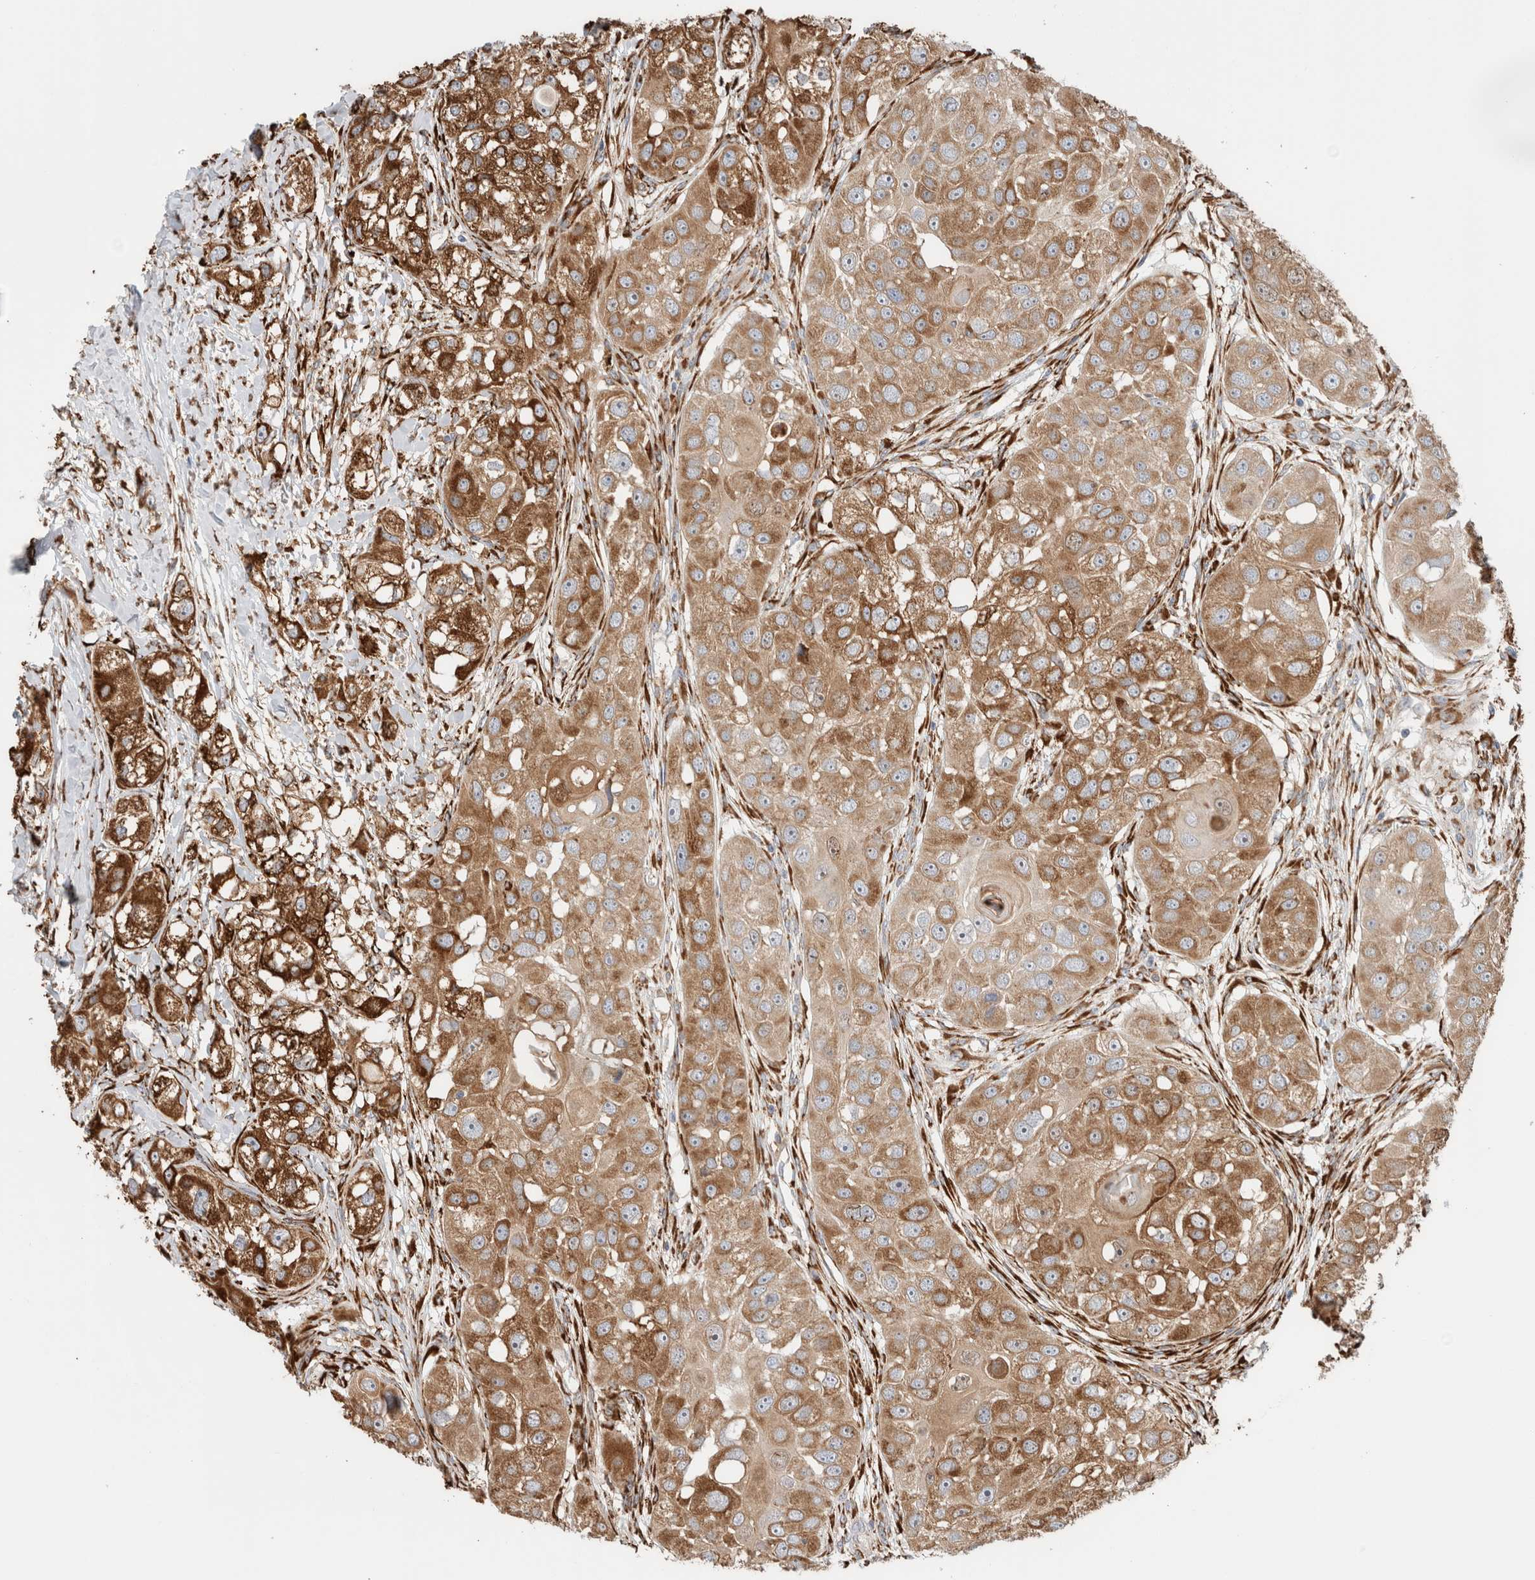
{"staining": {"intensity": "moderate", "quantity": ">75%", "location": "cytoplasmic/membranous"}, "tissue": "head and neck cancer", "cell_type": "Tumor cells", "image_type": "cancer", "snomed": [{"axis": "morphology", "description": "Normal tissue, NOS"}, {"axis": "morphology", "description": "Squamous cell carcinoma, NOS"}, {"axis": "topography", "description": "Skeletal muscle"}, {"axis": "topography", "description": "Head-Neck"}], "caption": "The image demonstrates a brown stain indicating the presence of a protein in the cytoplasmic/membranous of tumor cells in head and neck cancer (squamous cell carcinoma). (DAB (3,3'-diaminobenzidine) IHC, brown staining for protein, blue staining for nuclei).", "gene": "P4HA1", "patient": {"sex": "male", "age": 51}}